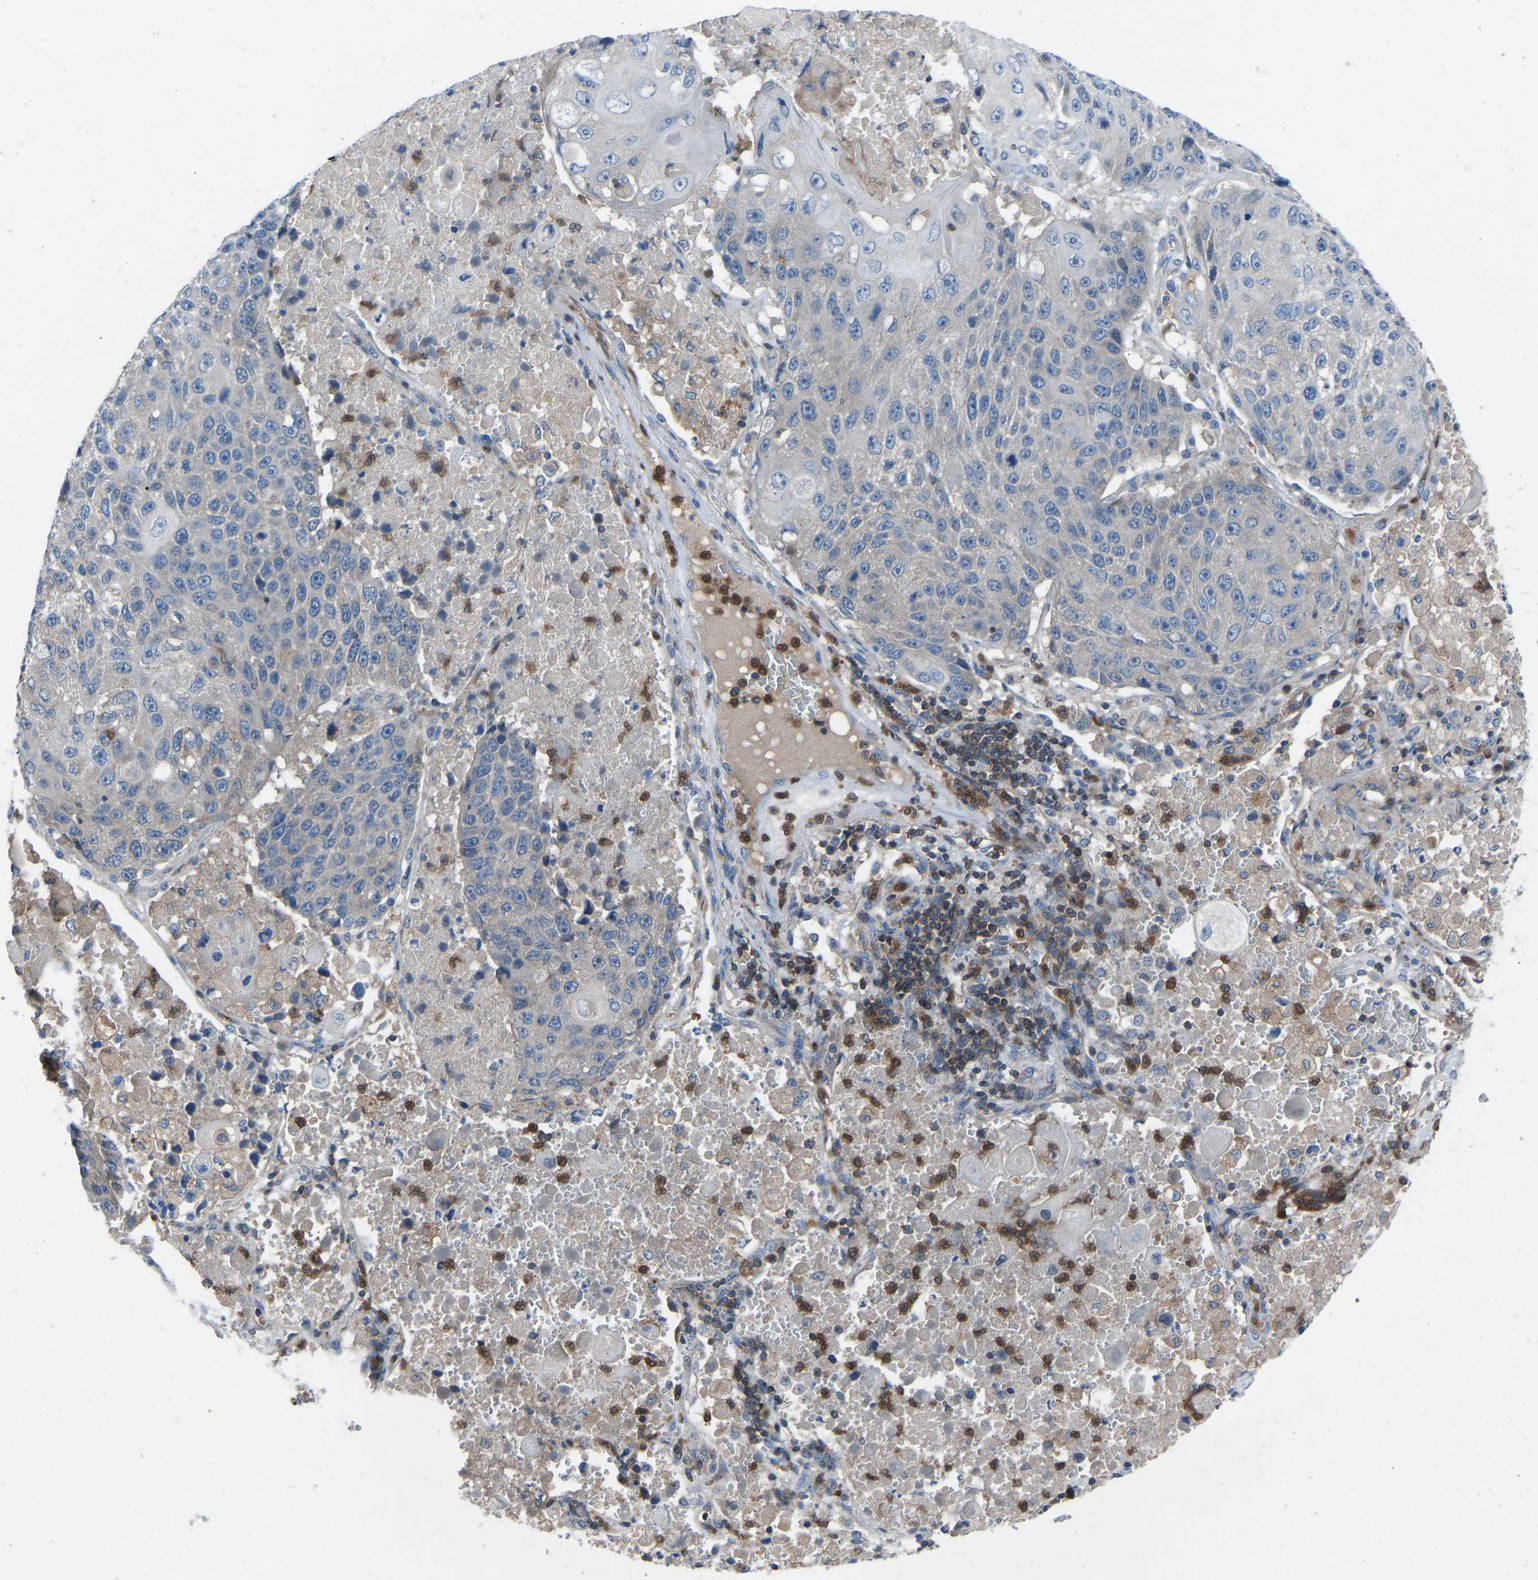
{"staining": {"intensity": "negative", "quantity": "none", "location": "none"}, "tissue": "lung cancer", "cell_type": "Tumor cells", "image_type": "cancer", "snomed": [{"axis": "morphology", "description": "Squamous cell carcinoma, NOS"}, {"axis": "topography", "description": "Lung"}], "caption": "This histopathology image is of squamous cell carcinoma (lung) stained with immunohistochemistry (IHC) to label a protein in brown with the nuclei are counter-stained blue. There is no staining in tumor cells. (IHC, brightfield microscopy, high magnification).", "gene": "GRK6", "patient": {"sex": "male", "age": 61}}